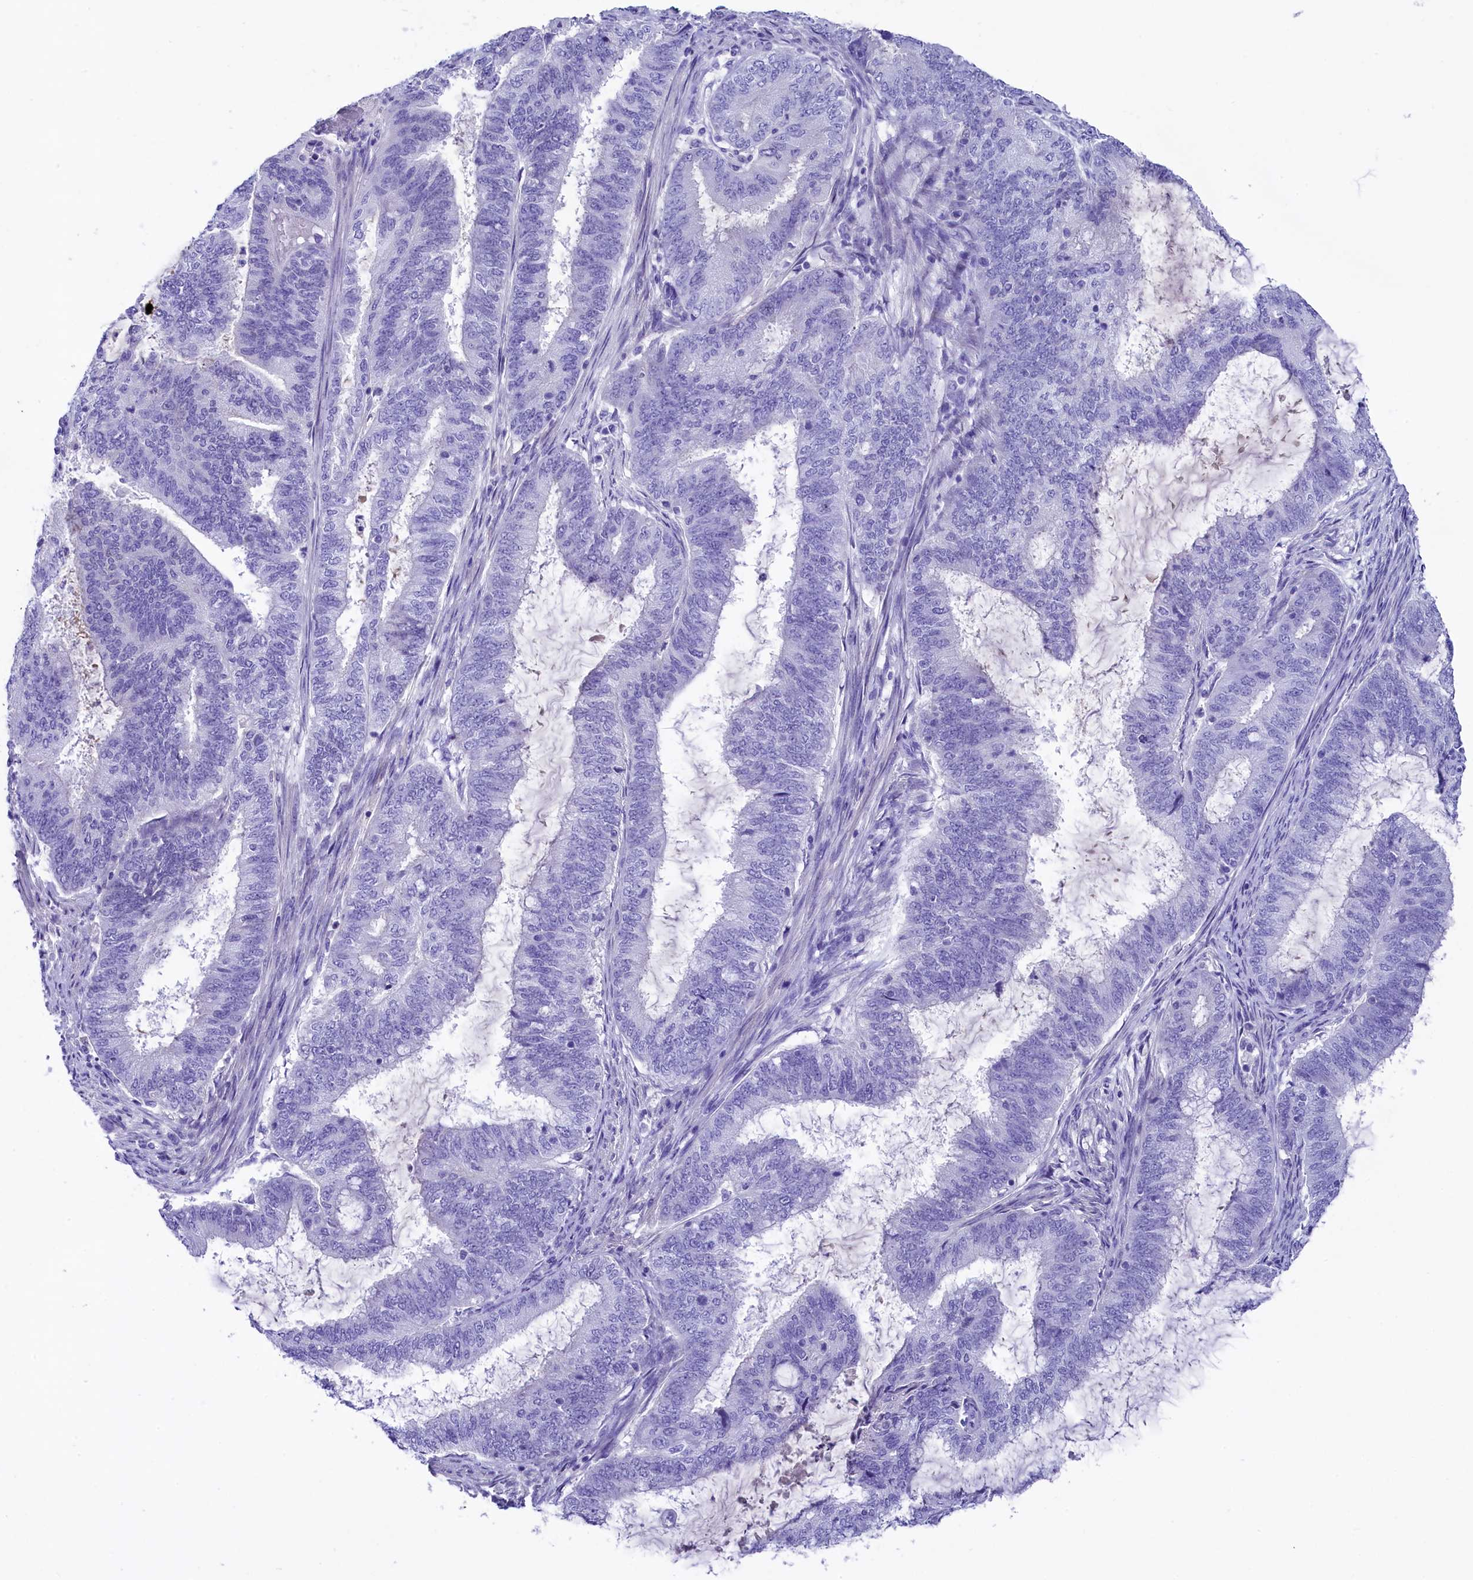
{"staining": {"intensity": "negative", "quantity": "none", "location": "none"}, "tissue": "endometrial cancer", "cell_type": "Tumor cells", "image_type": "cancer", "snomed": [{"axis": "morphology", "description": "Adenocarcinoma, NOS"}, {"axis": "topography", "description": "Endometrium"}], "caption": "There is no significant staining in tumor cells of endometrial adenocarcinoma.", "gene": "SKIDA1", "patient": {"sex": "female", "age": 51}}